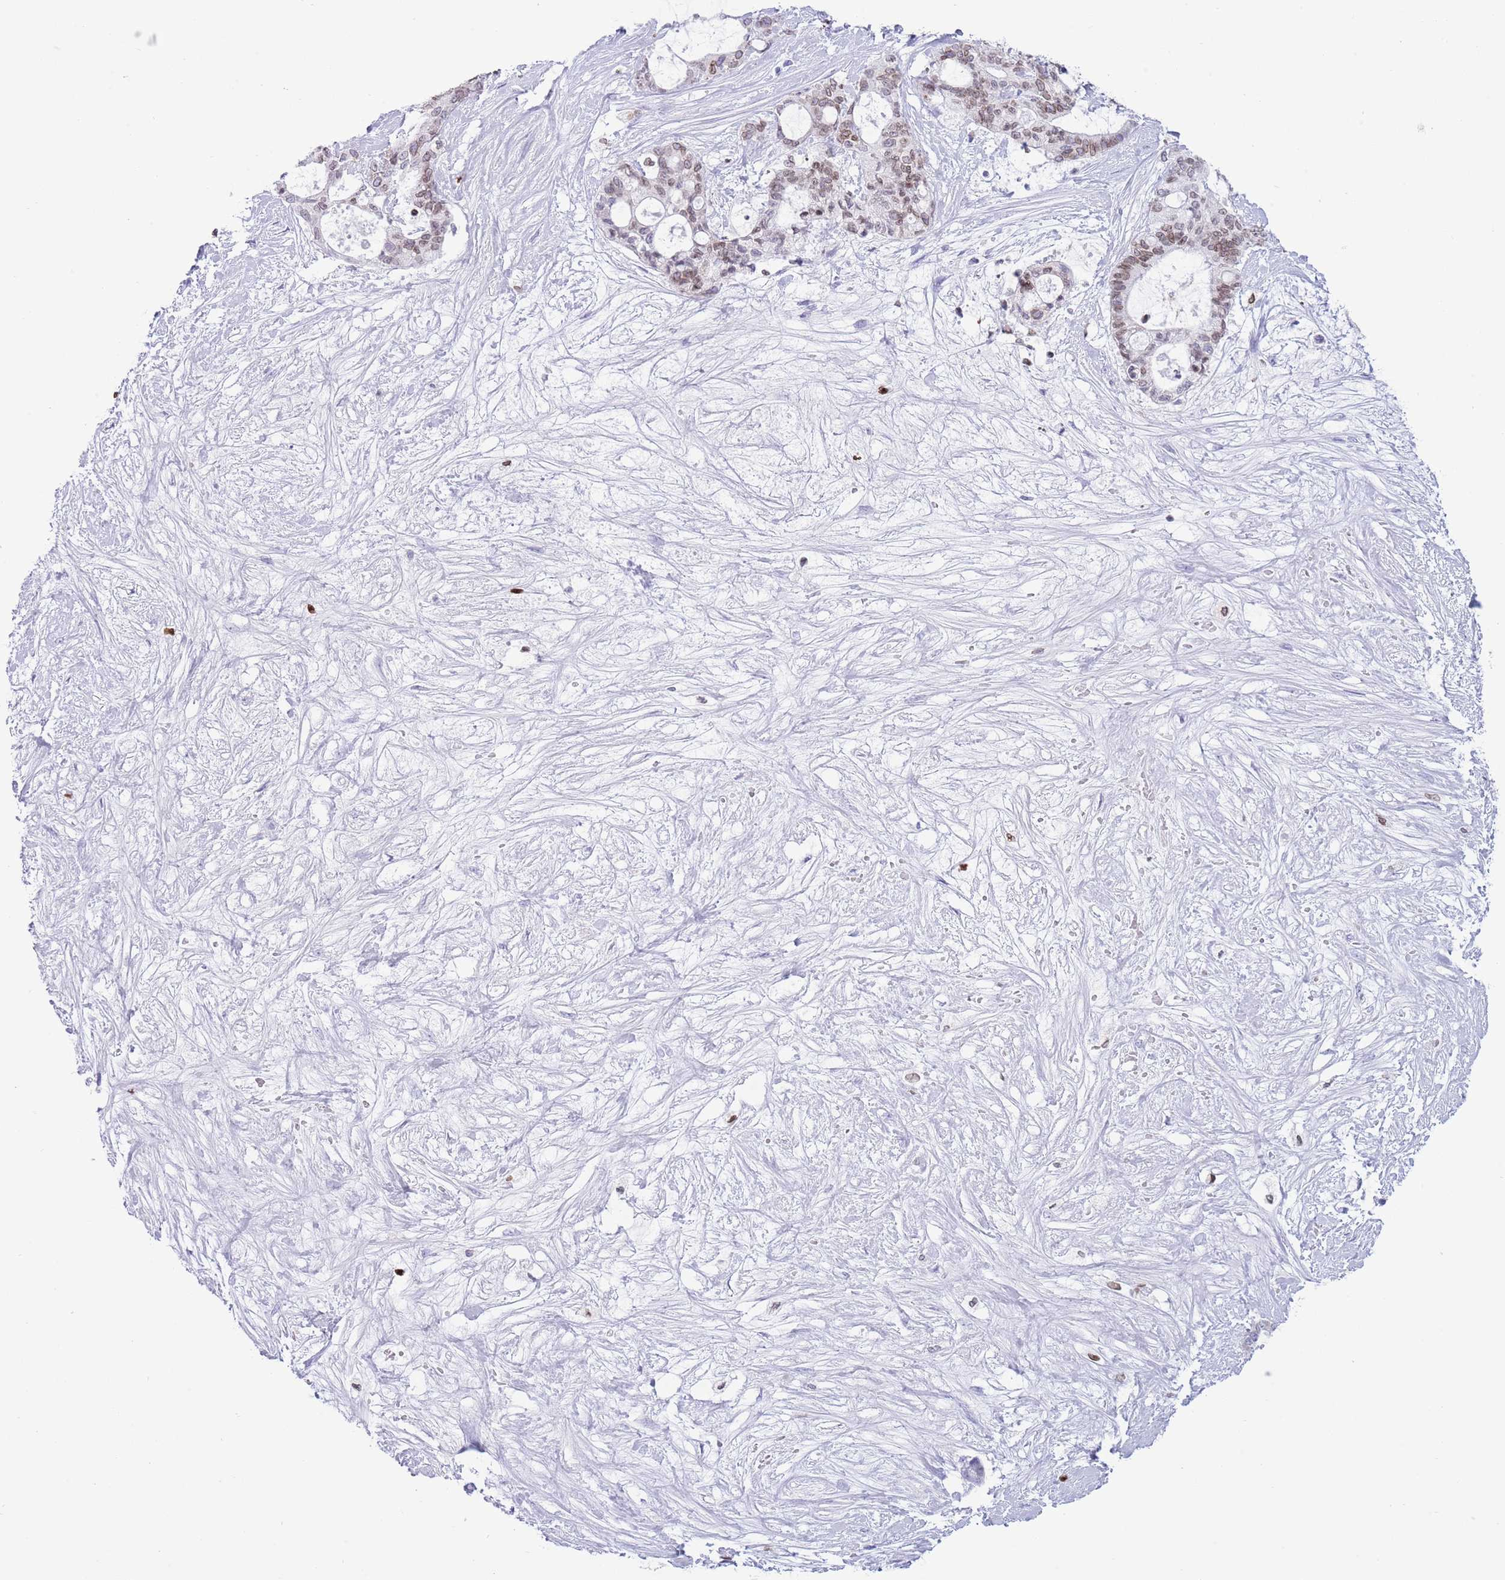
{"staining": {"intensity": "moderate", "quantity": ">75%", "location": "cytoplasmic/membranous,nuclear"}, "tissue": "liver cancer", "cell_type": "Tumor cells", "image_type": "cancer", "snomed": [{"axis": "morphology", "description": "Normal tissue, NOS"}, {"axis": "morphology", "description": "Cholangiocarcinoma"}, {"axis": "topography", "description": "Liver"}, {"axis": "topography", "description": "Peripheral nerve tissue"}], "caption": "DAB immunohistochemical staining of liver cancer (cholangiocarcinoma) demonstrates moderate cytoplasmic/membranous and nuclear protein positivity in about >75% of tumor cells.", "gene": "LBR", "patient": {"sex": "female", "age": 73}}